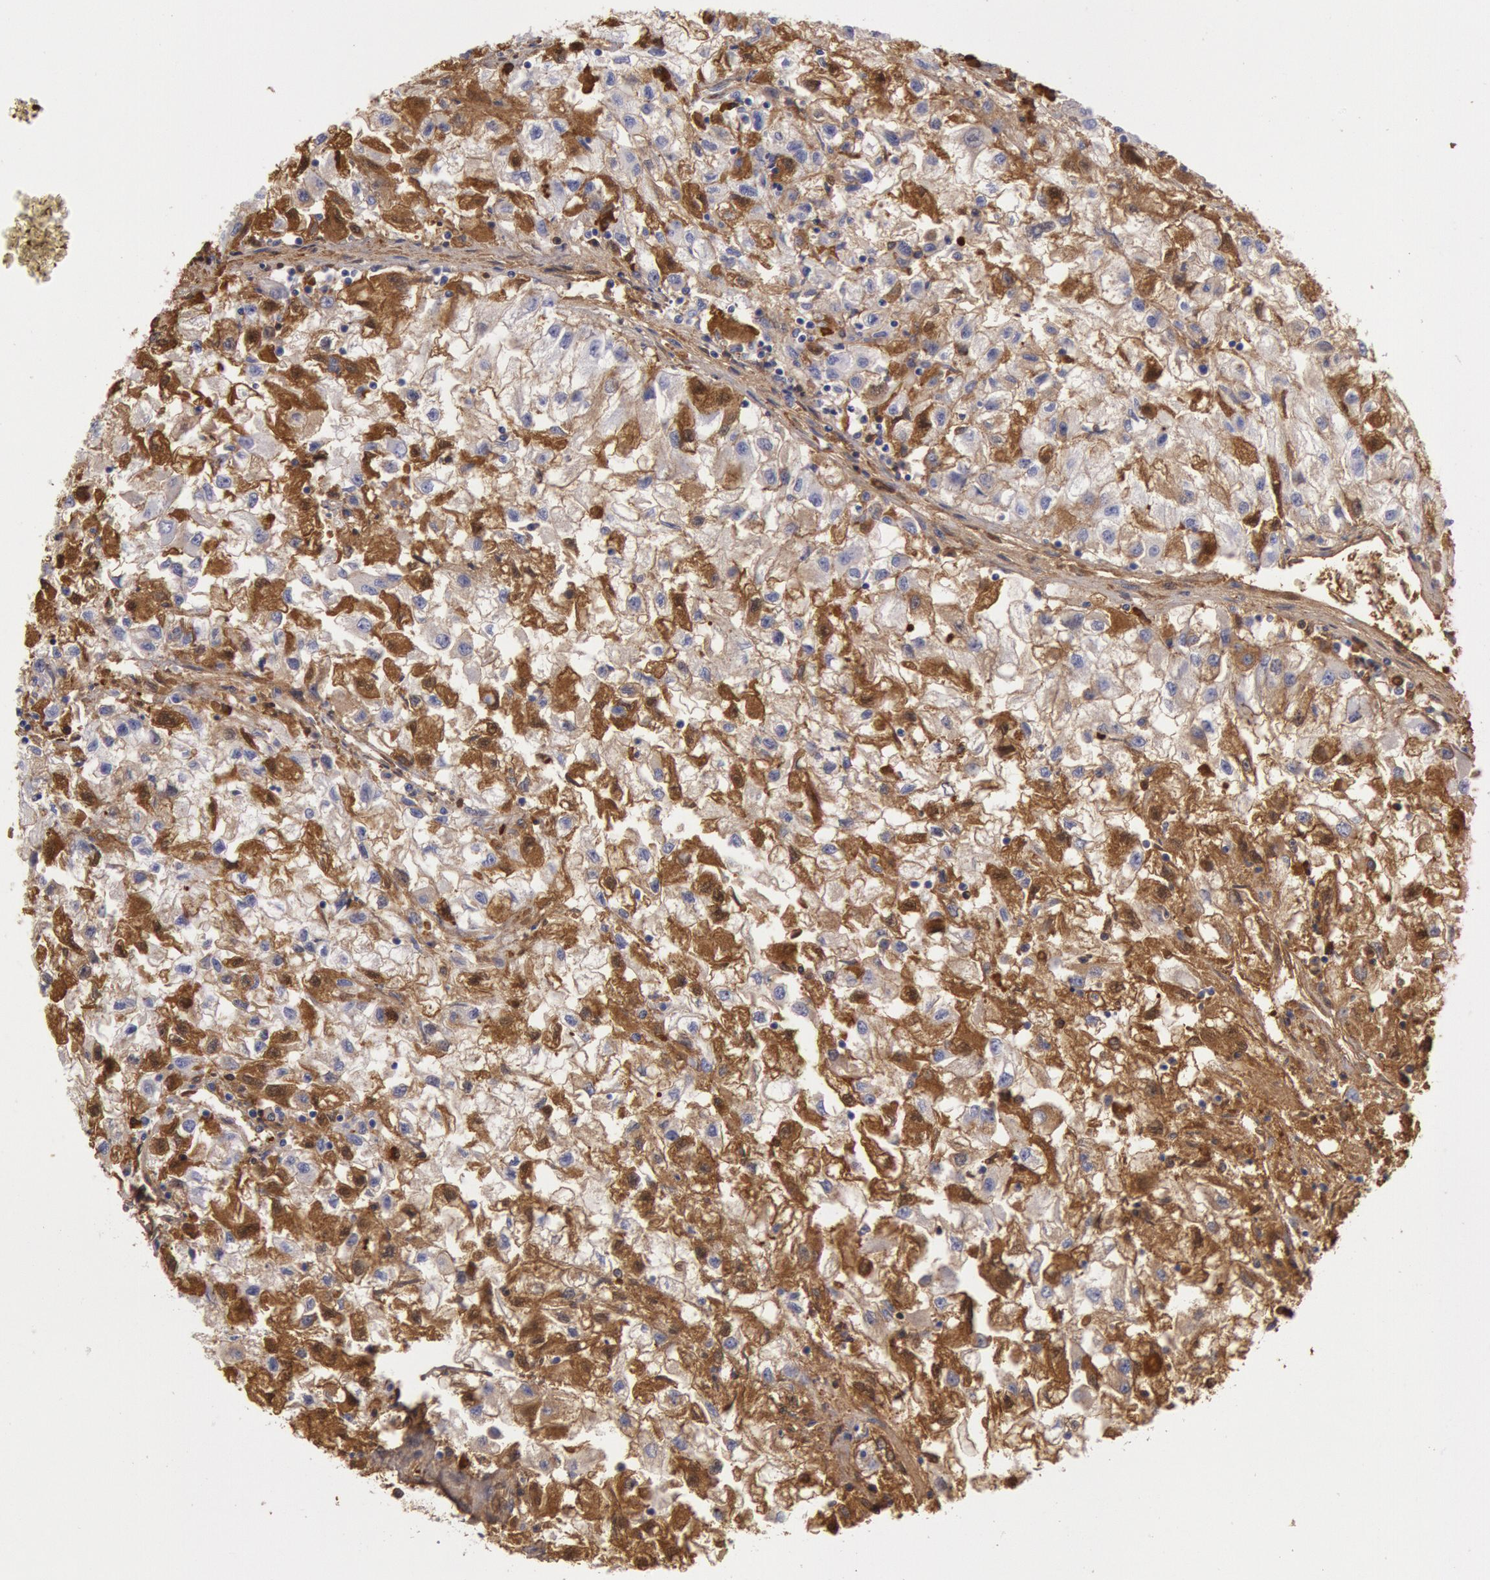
{"staining": {"intensity": "strong", "quantity": "25%-75%", "location": "cytoplasmic/membranous"}, "tissue": "renal cancer", "cell_type": "Tumor cells", "image_type": "cancer", "snomed": [{"axis": "morphology", "description": "Adenocarcinoma, NOS"}, {"axis": "topography", "description": "Kidney"}], "caption": "This micrograph shows renal cancer stained with immunohistochemistry (IHC) to label a protein in brown. The cytoplasmic/membranous of tumor cells show strong positivity for the protein. Nuclei are counter-stained blue.", "gene": "IGHG1", "patient": {"sex": "male", "age": 59}}